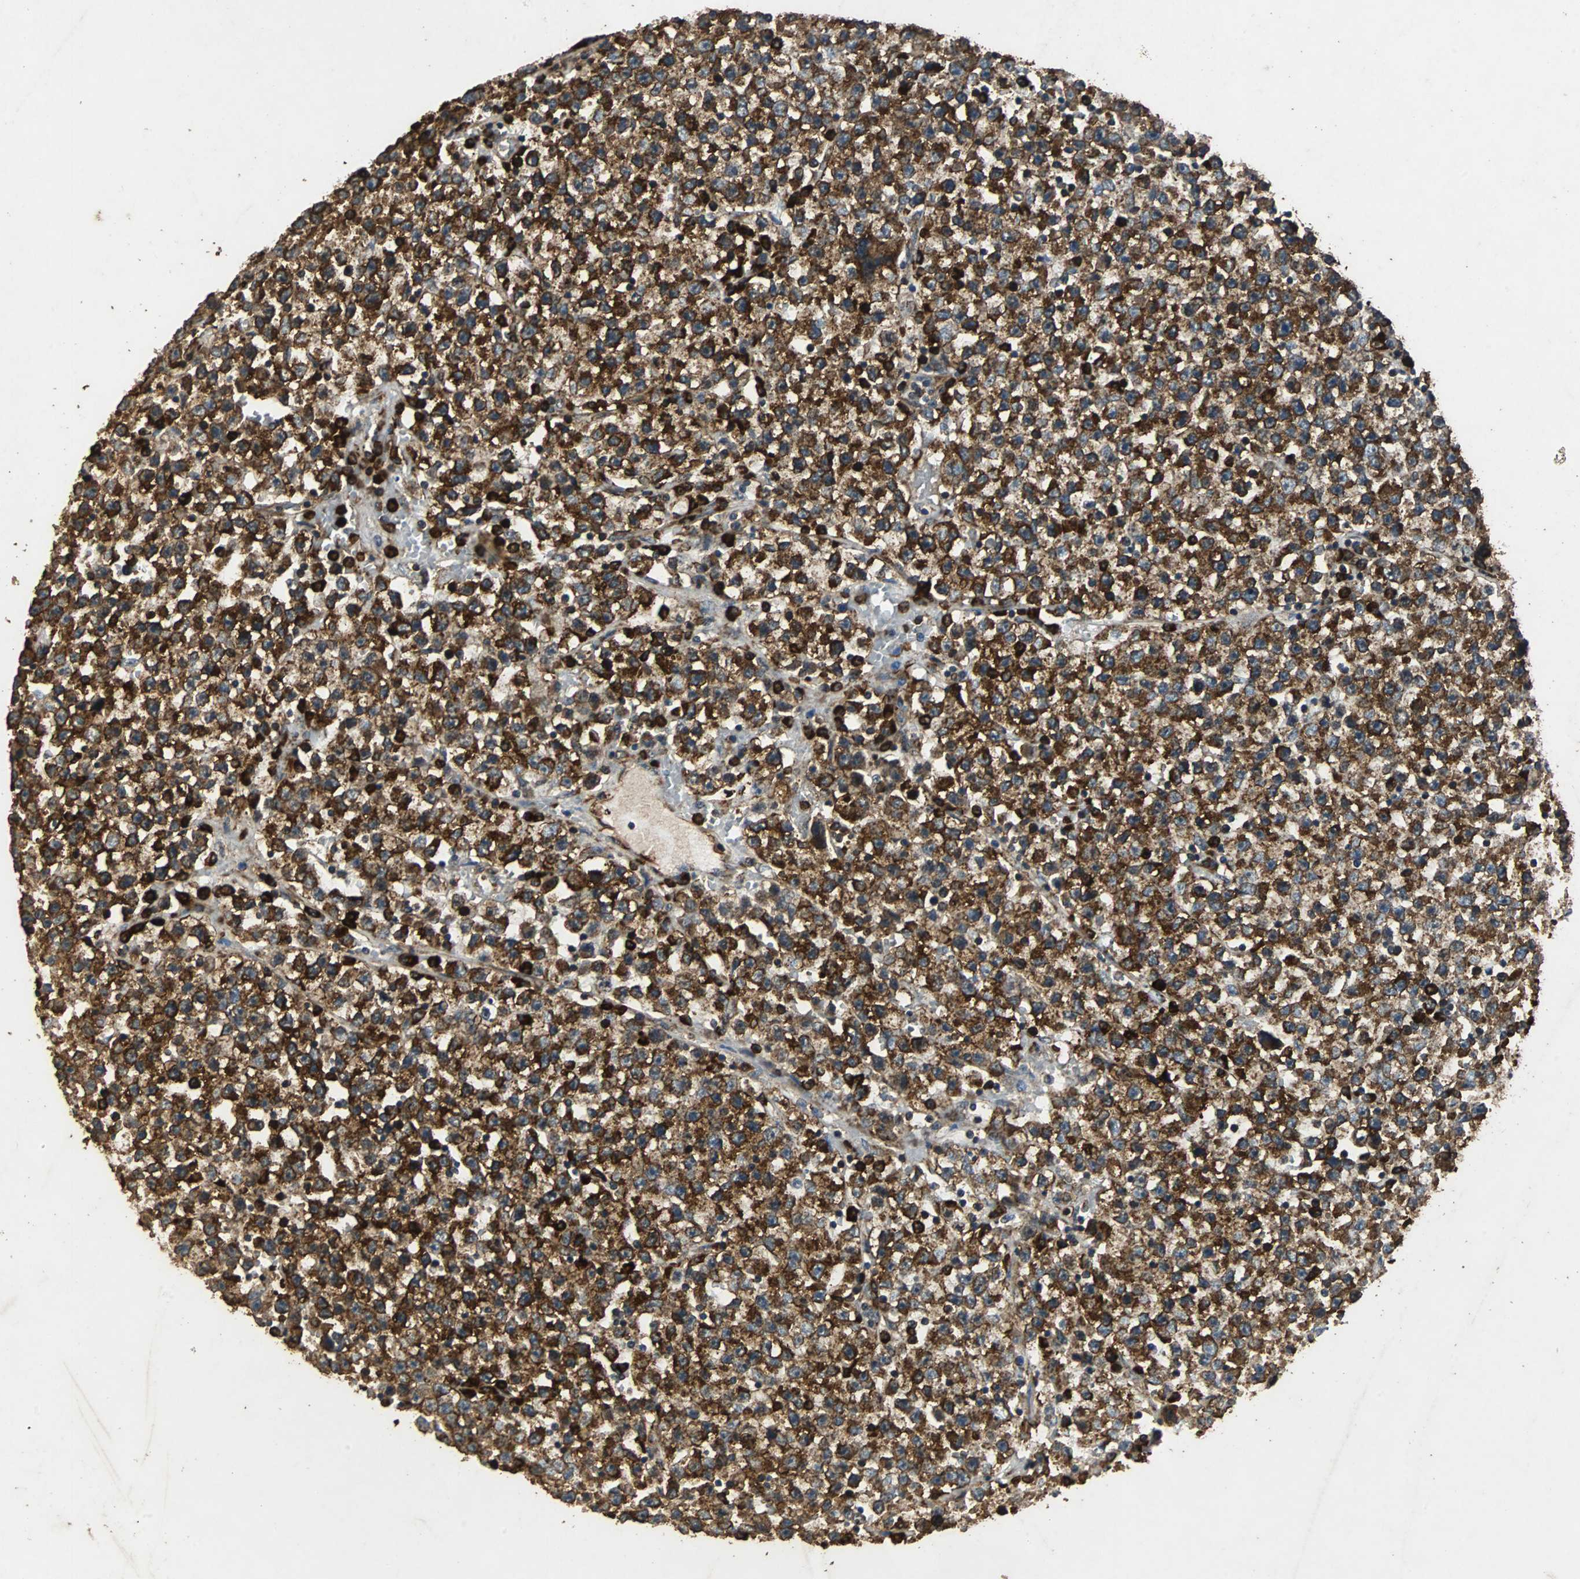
{"staining": {"intensity": "strong", "quantity": ">75%", "location": "cytoplasmic/membranous"}, "tissue": "testis cancer", "cell_type": "Tumor cells", "image_type": "cancer", "snomed": [{"axis": "morphology", "description": "Seminoma, NOS"}, {"axis": "topography", "description": "Testis"}], "caption": "Brown immunohistochemical staining in human testis cancer reveals strong cytoplasmic/membranous expression in approximately >75% of tumor cells.", "gene": "NAA10", "patient": {"sex": "male", "age": 22}}